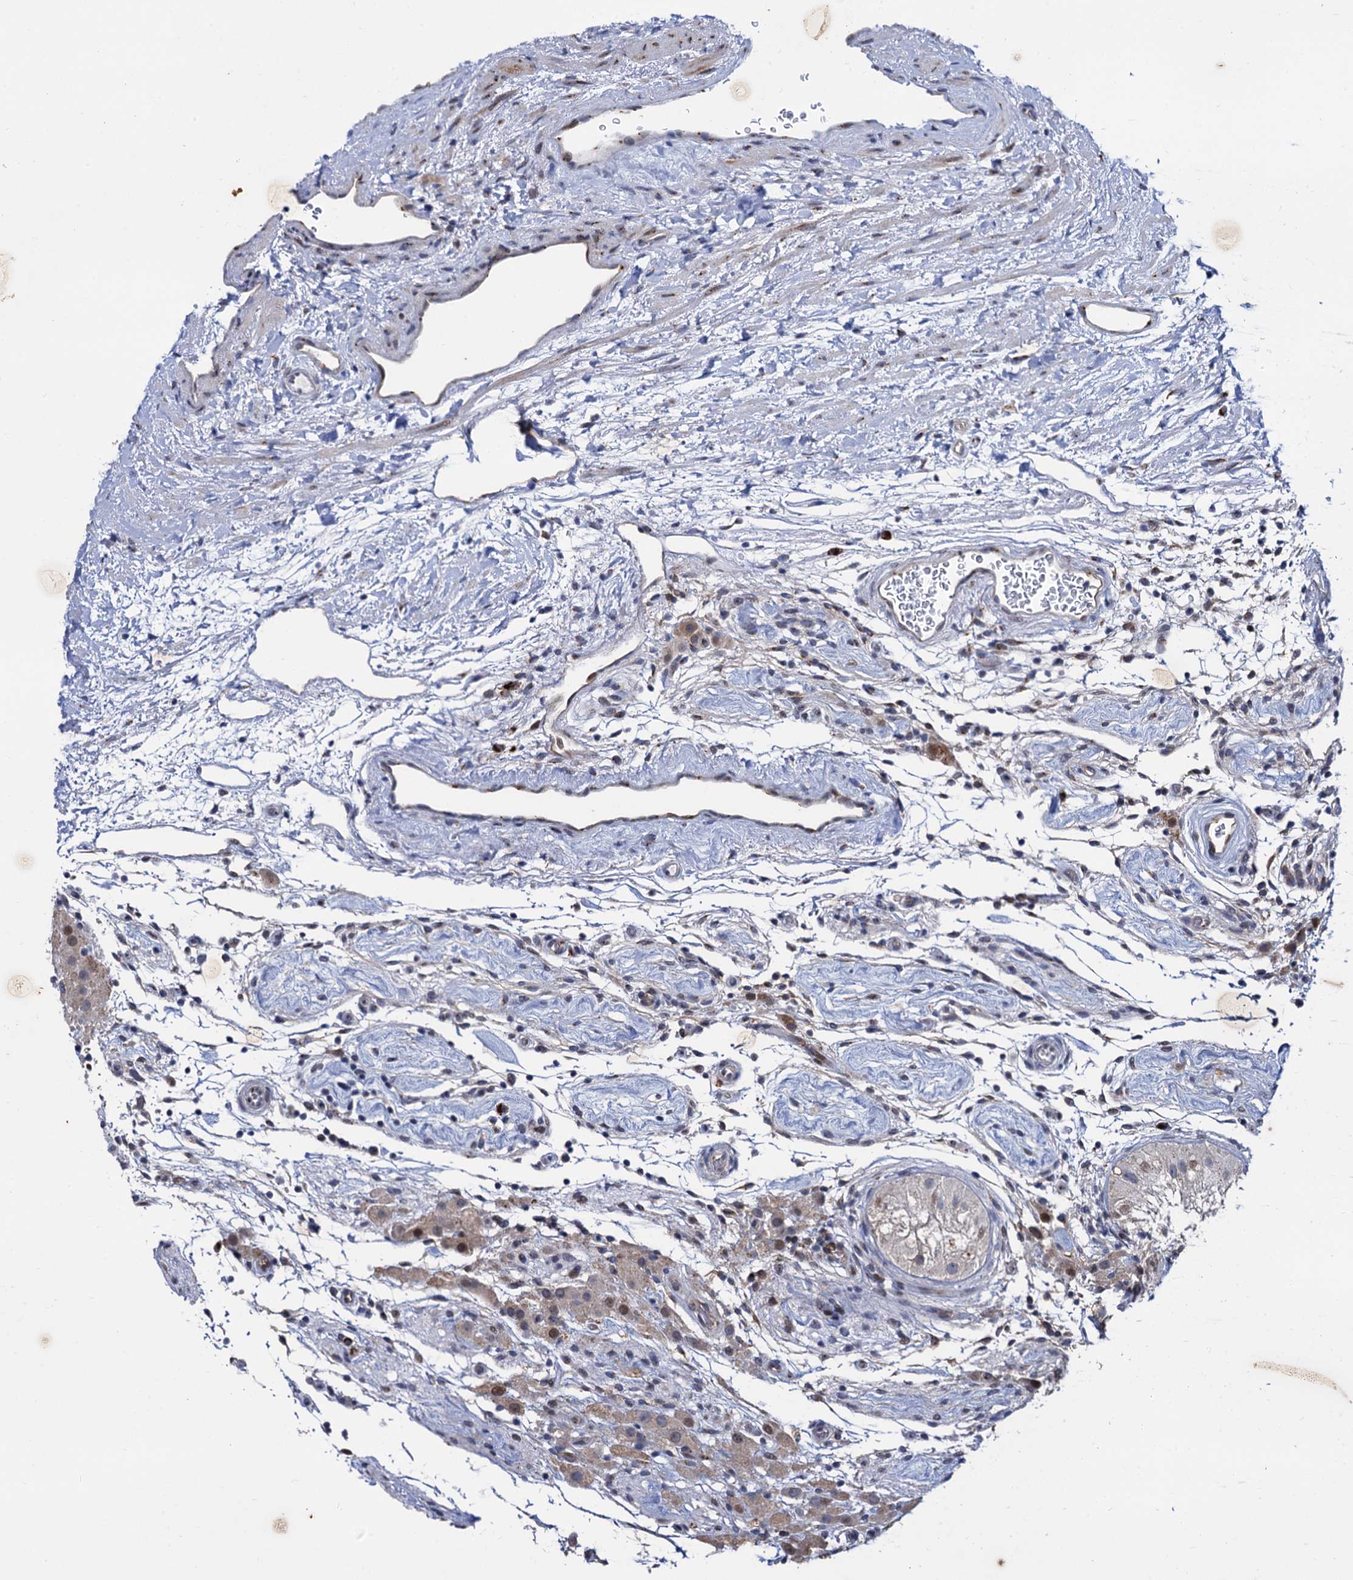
{"staining": {"intensity": "weak", "quantity": "<25%", "location": "cytoplasmic/membranous"}, "tissue": "testis cancer", "cell_type": "Tumor cells", "image_type": "cancer", "snomed": [{"axis": "morphology", "description": "Seminoma, NOS"}, {"axis": "topography", "description": "Testis"}], "caption": "An image of human seminoma (testis) is negative for staining in tumor cells.", "gene": "THAP2", "patient": {"sex": "male", "age": 49}}